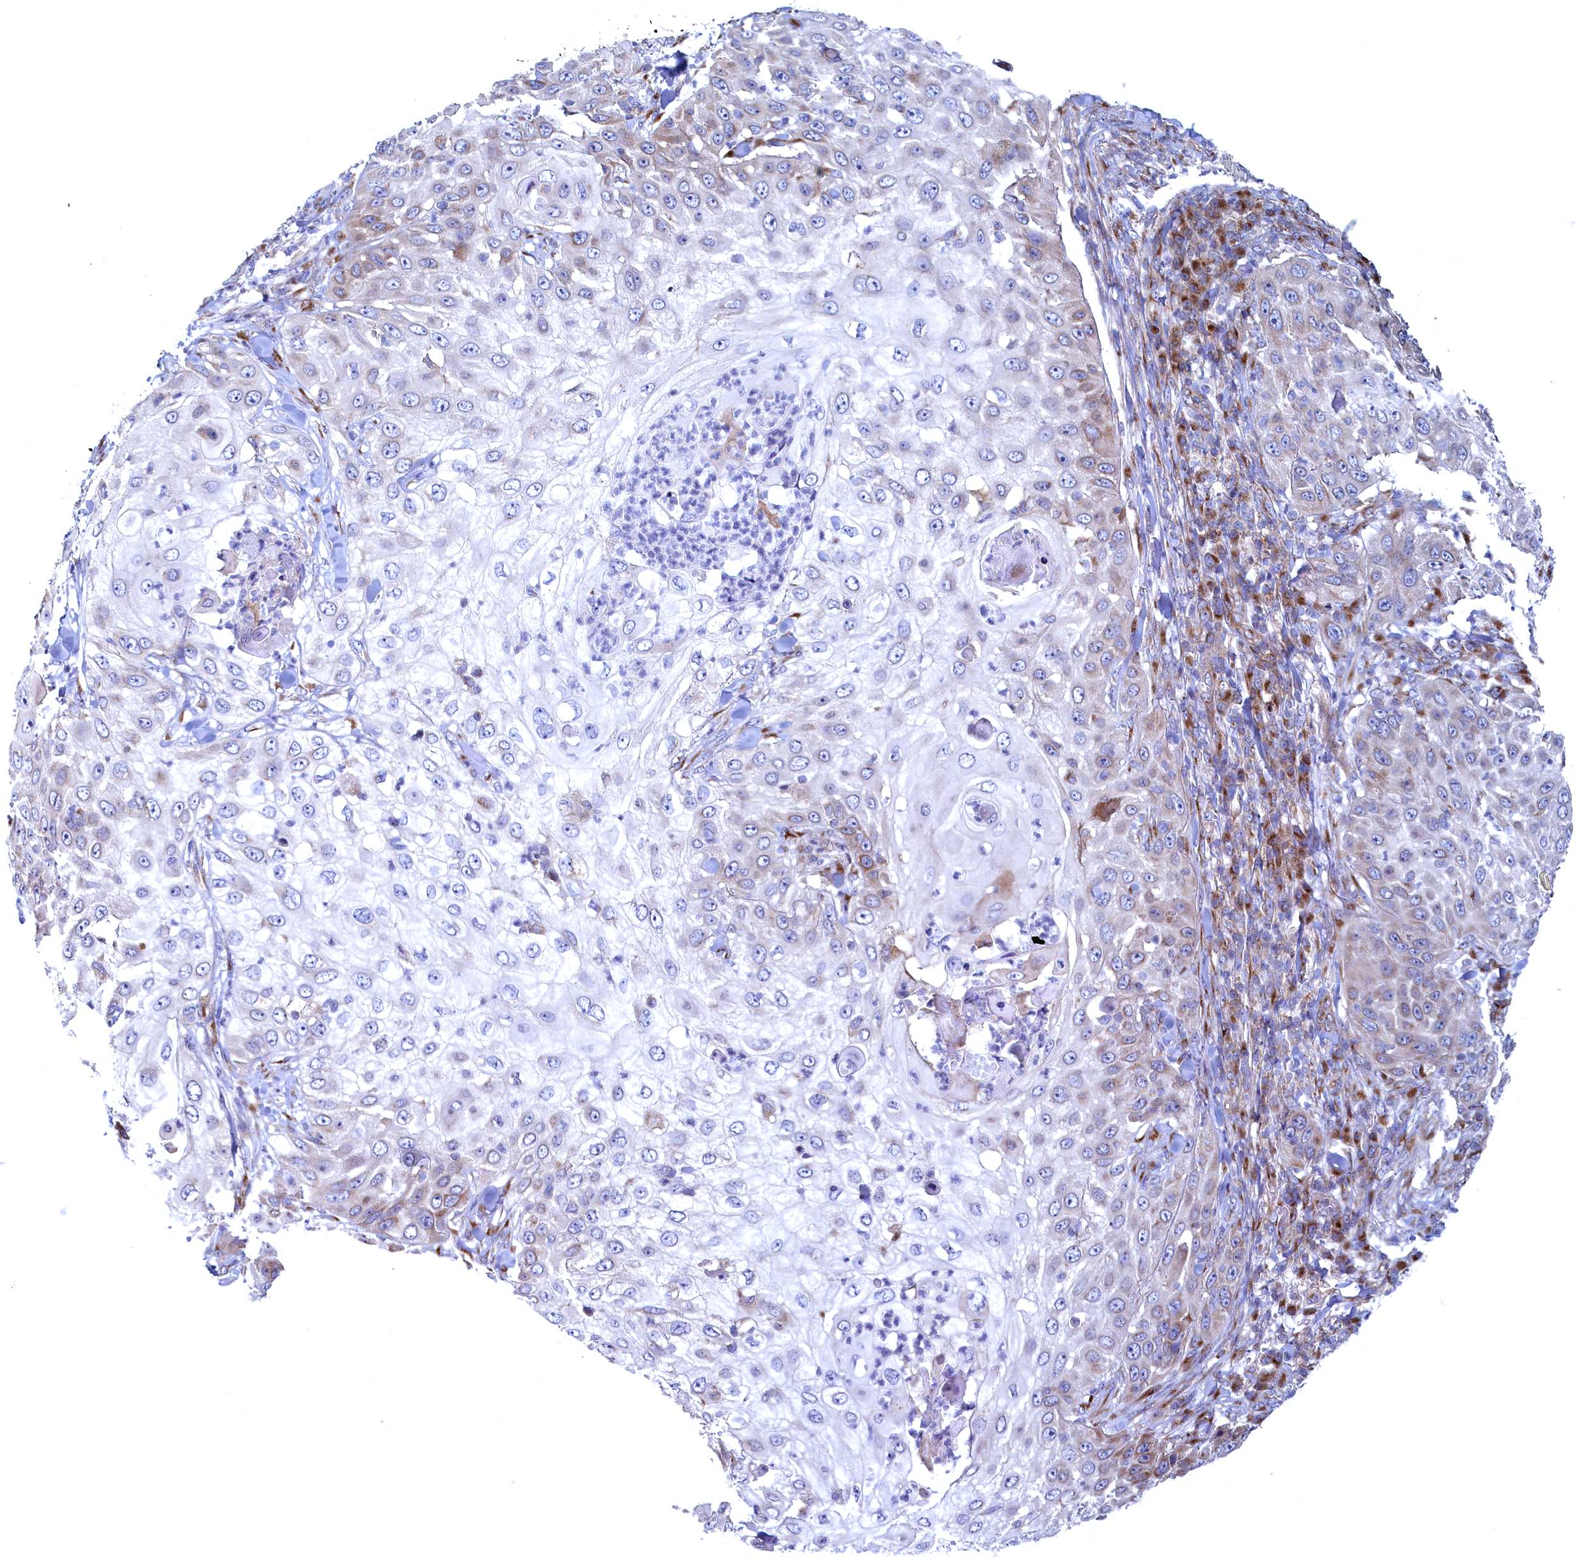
{"staining": {"intensity": "weak", "quantity": "<25%", "location": "cytoplasmic/membranous"}, "tissue": "skin cancer", "cell_type": "Tumor cells", "image_type": "cancer", "snomed": [{"axis": "morphology", "description": "Squamous cell carcinoma, NOS"}, {"axis": "topography", "description": "Skin"}], "caption": "DAB (3,3'-diaminobenzidine) immunohistochemical staining of skin cancer exhibits no significant positivity in tumor cells.", "gene": "MTFMT", "patient": {"sex": "female", "age": 44}}